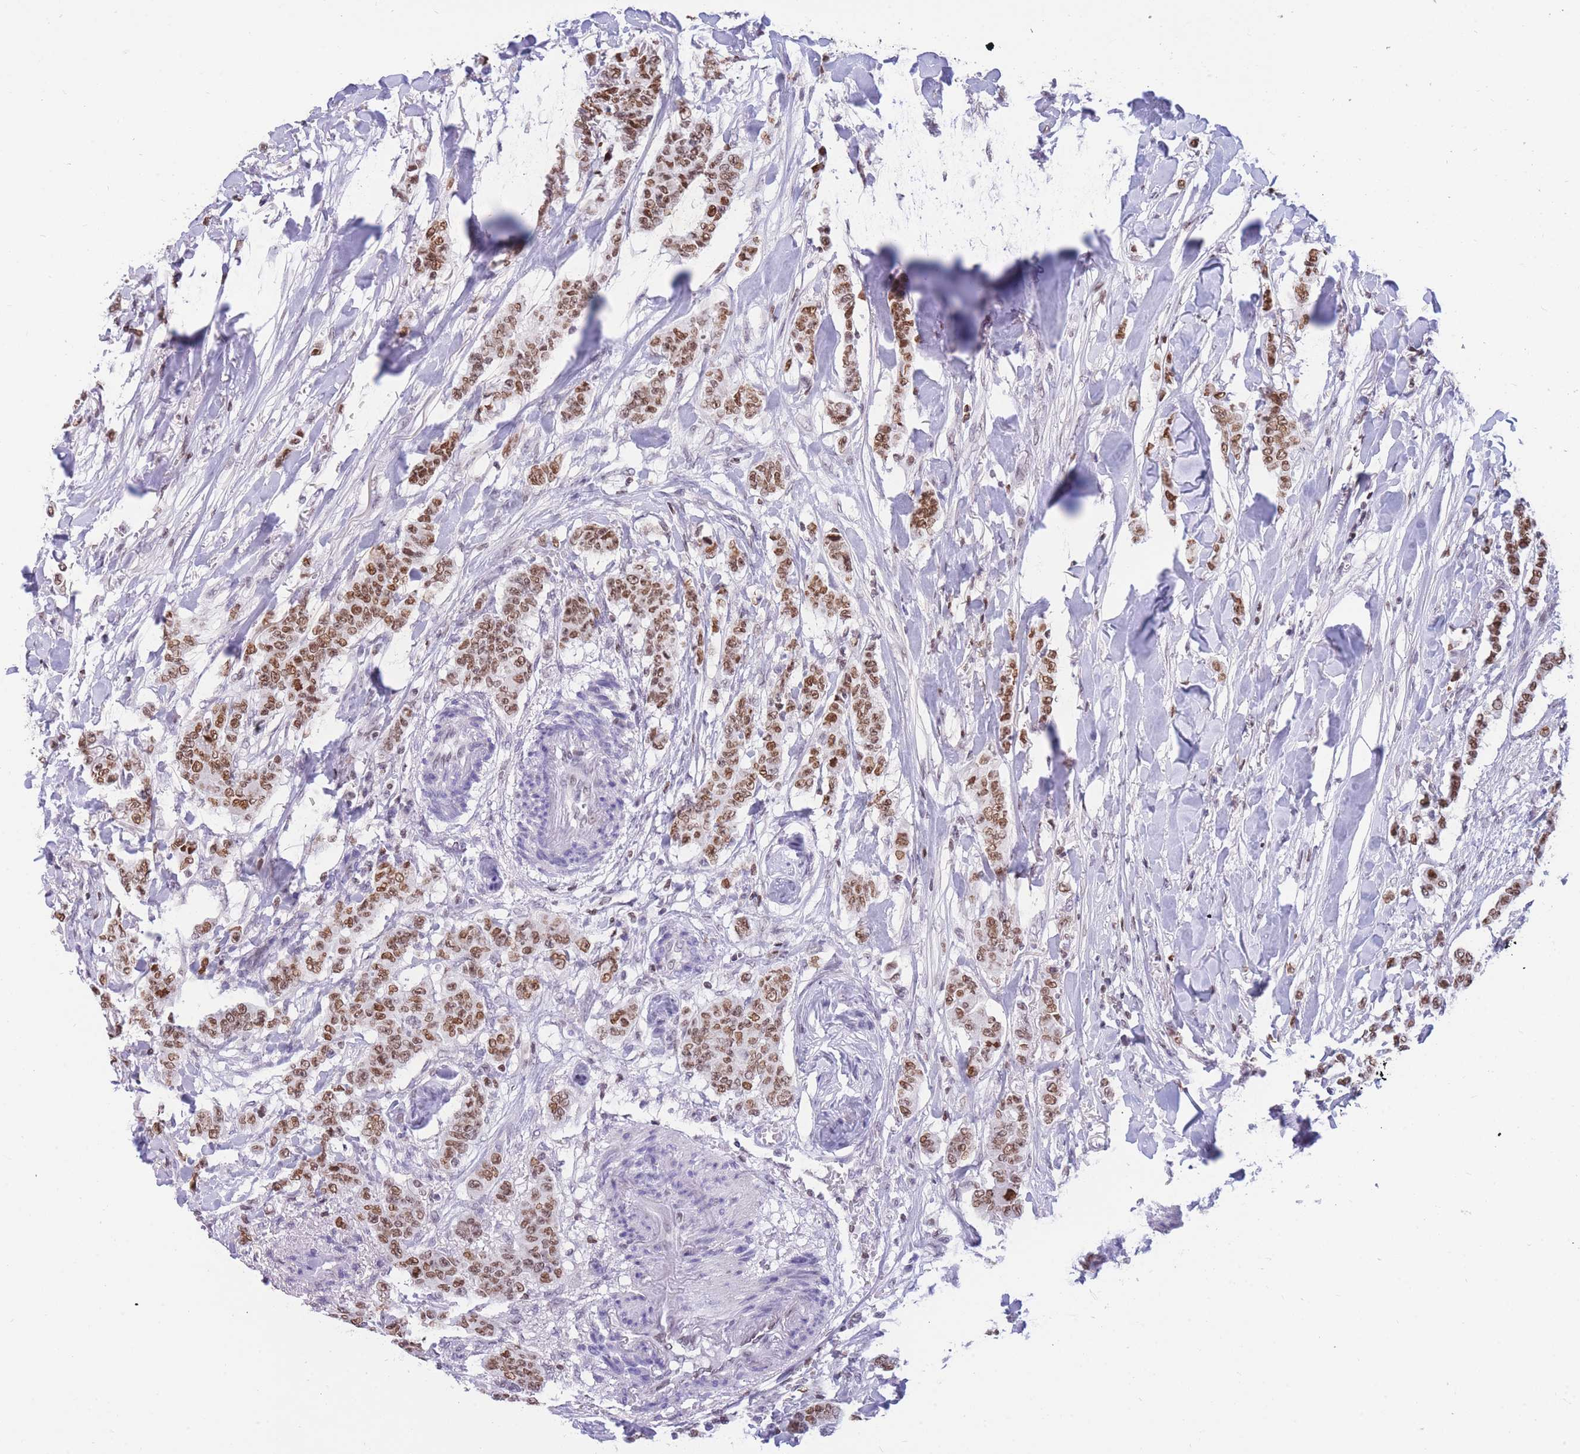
{"staining": {"intensity": "moderate", "quantity": ">75%", "location": "nuclear"}, "tissue": "breast cancer", "cell_type": "Tumor cells", "image_type": "cancer", "snomed": [{"axis": "morphology", "description": "Duct carcinoma"}, {"axis": "topography", "description": "Breast"}], "caption": "Immunohistochemistry histopathology image of human invasive ductal carcinoma (breast) stained for a protein (brown), which demonstrates medium levels of moderate nuclear expression in approximately >75% of tumor cells.", "gene": "HMGN1", "patient": {"sex": "female", "age": 40}}